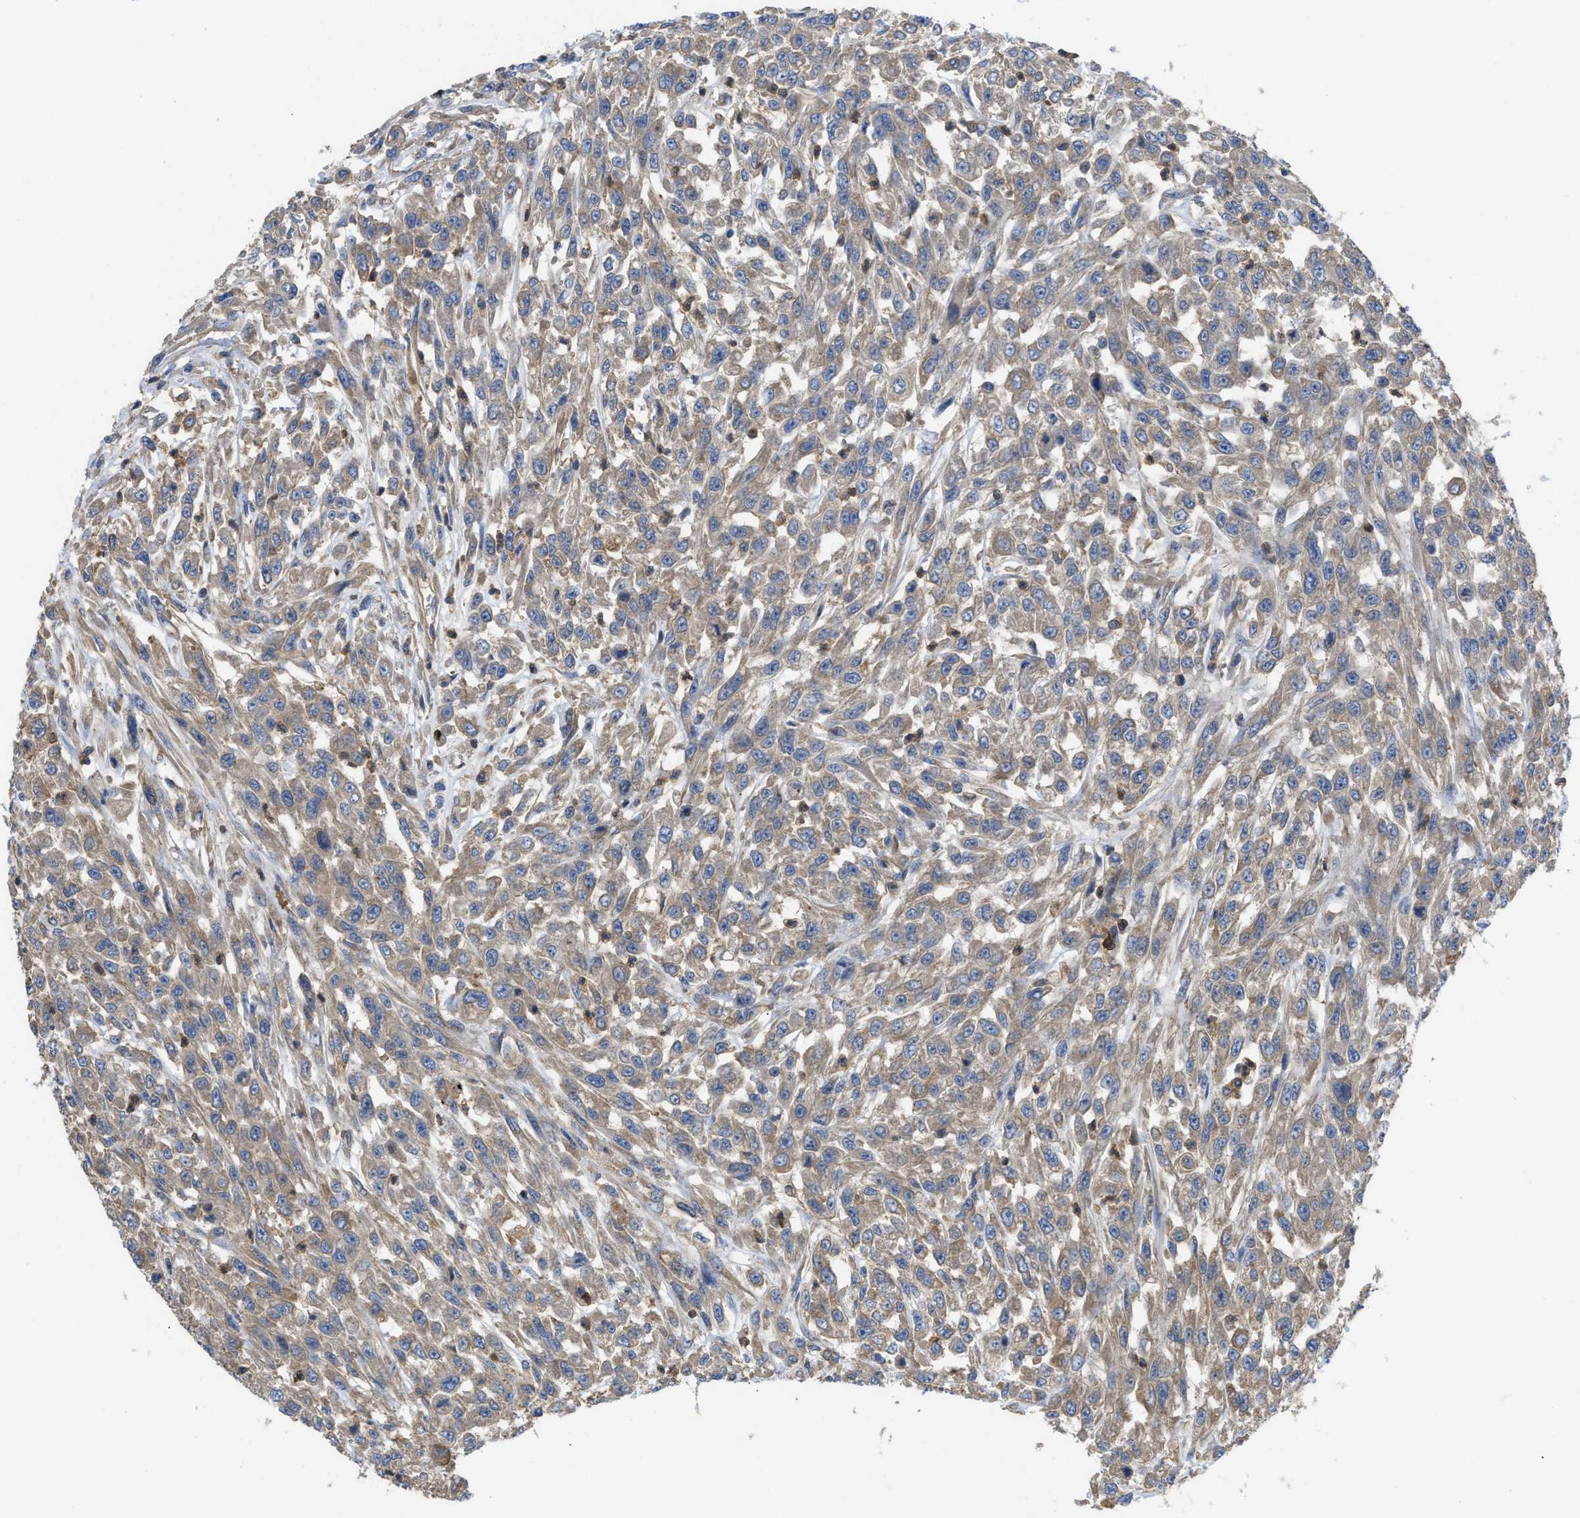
{"staining": {"intensity": "weak", "quantity": "25%-75%", "location": "cytoplasmic/membranous"}, "tissue": "urothelial cancer", "cell_type": "Tumor cells", "image_type": "cancer", "snomed": [{"axis": "morphology", "description": "Urothelial carcinoma, High grade"}, {"axis": "topography", "description": "Urinary bladder"}], "caption": "Protein staining of urothelial cancer tissue shows weak cytoplasmic/membranous positivity in approximately 25%-75% of tumor cells.", "gene": "RNF216", "patient": {"sex": "male", "age": 46}}